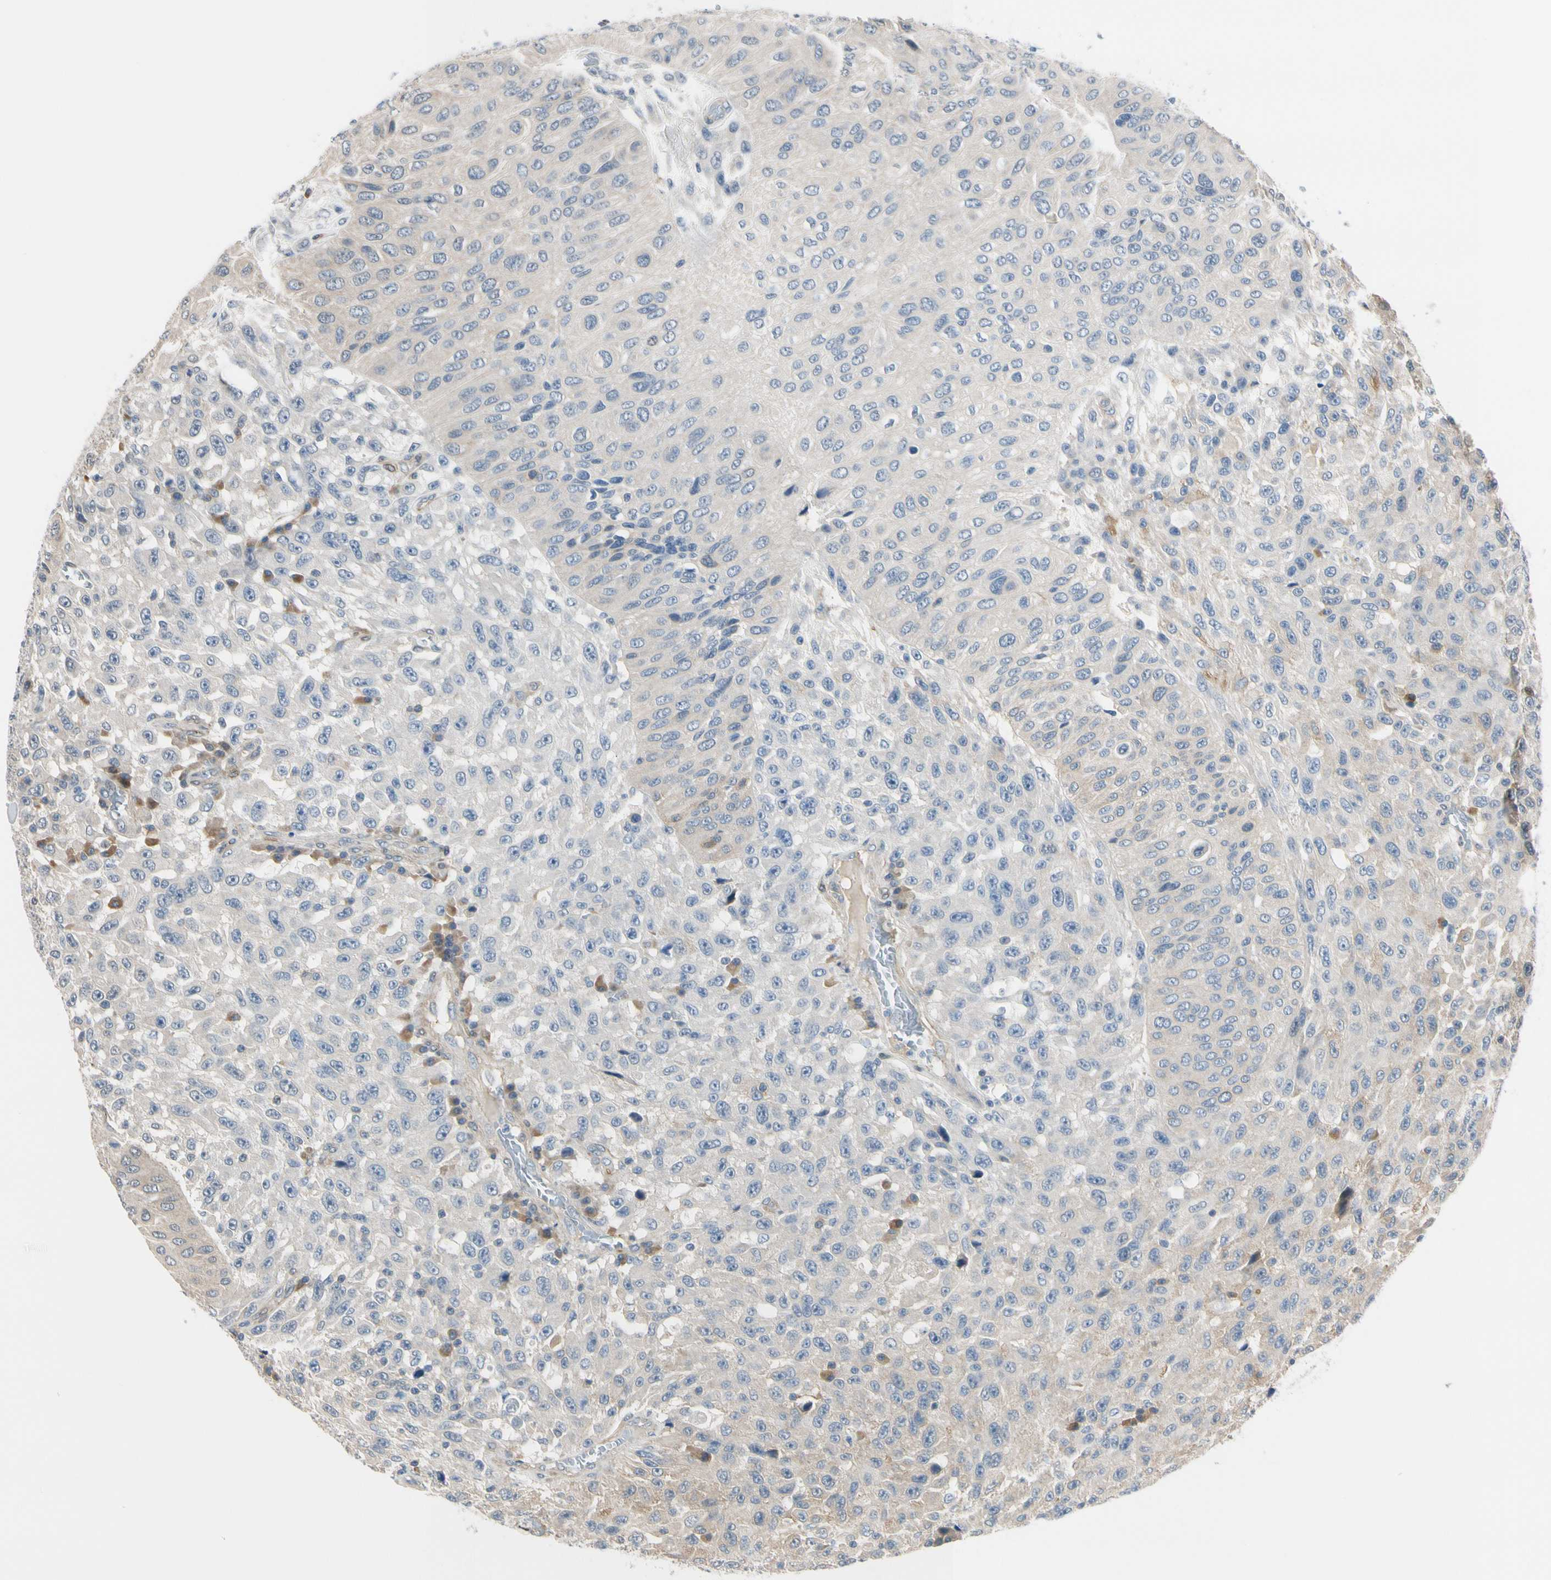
{"staining": {"intensity": "moderate", "quantity": "25%-75%", "location": "cytoplasmic/membranous"}, "tissue": "urothelial cancer", "cell_type": "Tumor cells", "image_type": "cancer", "snomed": [{"axis": "morphology", "description": "Urothelial carcinoma, High grade"}, {"axis": "topography", "description": "Urinary bladder"}], "caption": "Urothelial cancer was stained to show a protein in brown. There is medium levels of moderate cytoplasmic/membranous positivity in approximately 25%-75% of tumor cells.", "gene": "RASGRF1", "patient": {"sex": "male", "age": 66}}